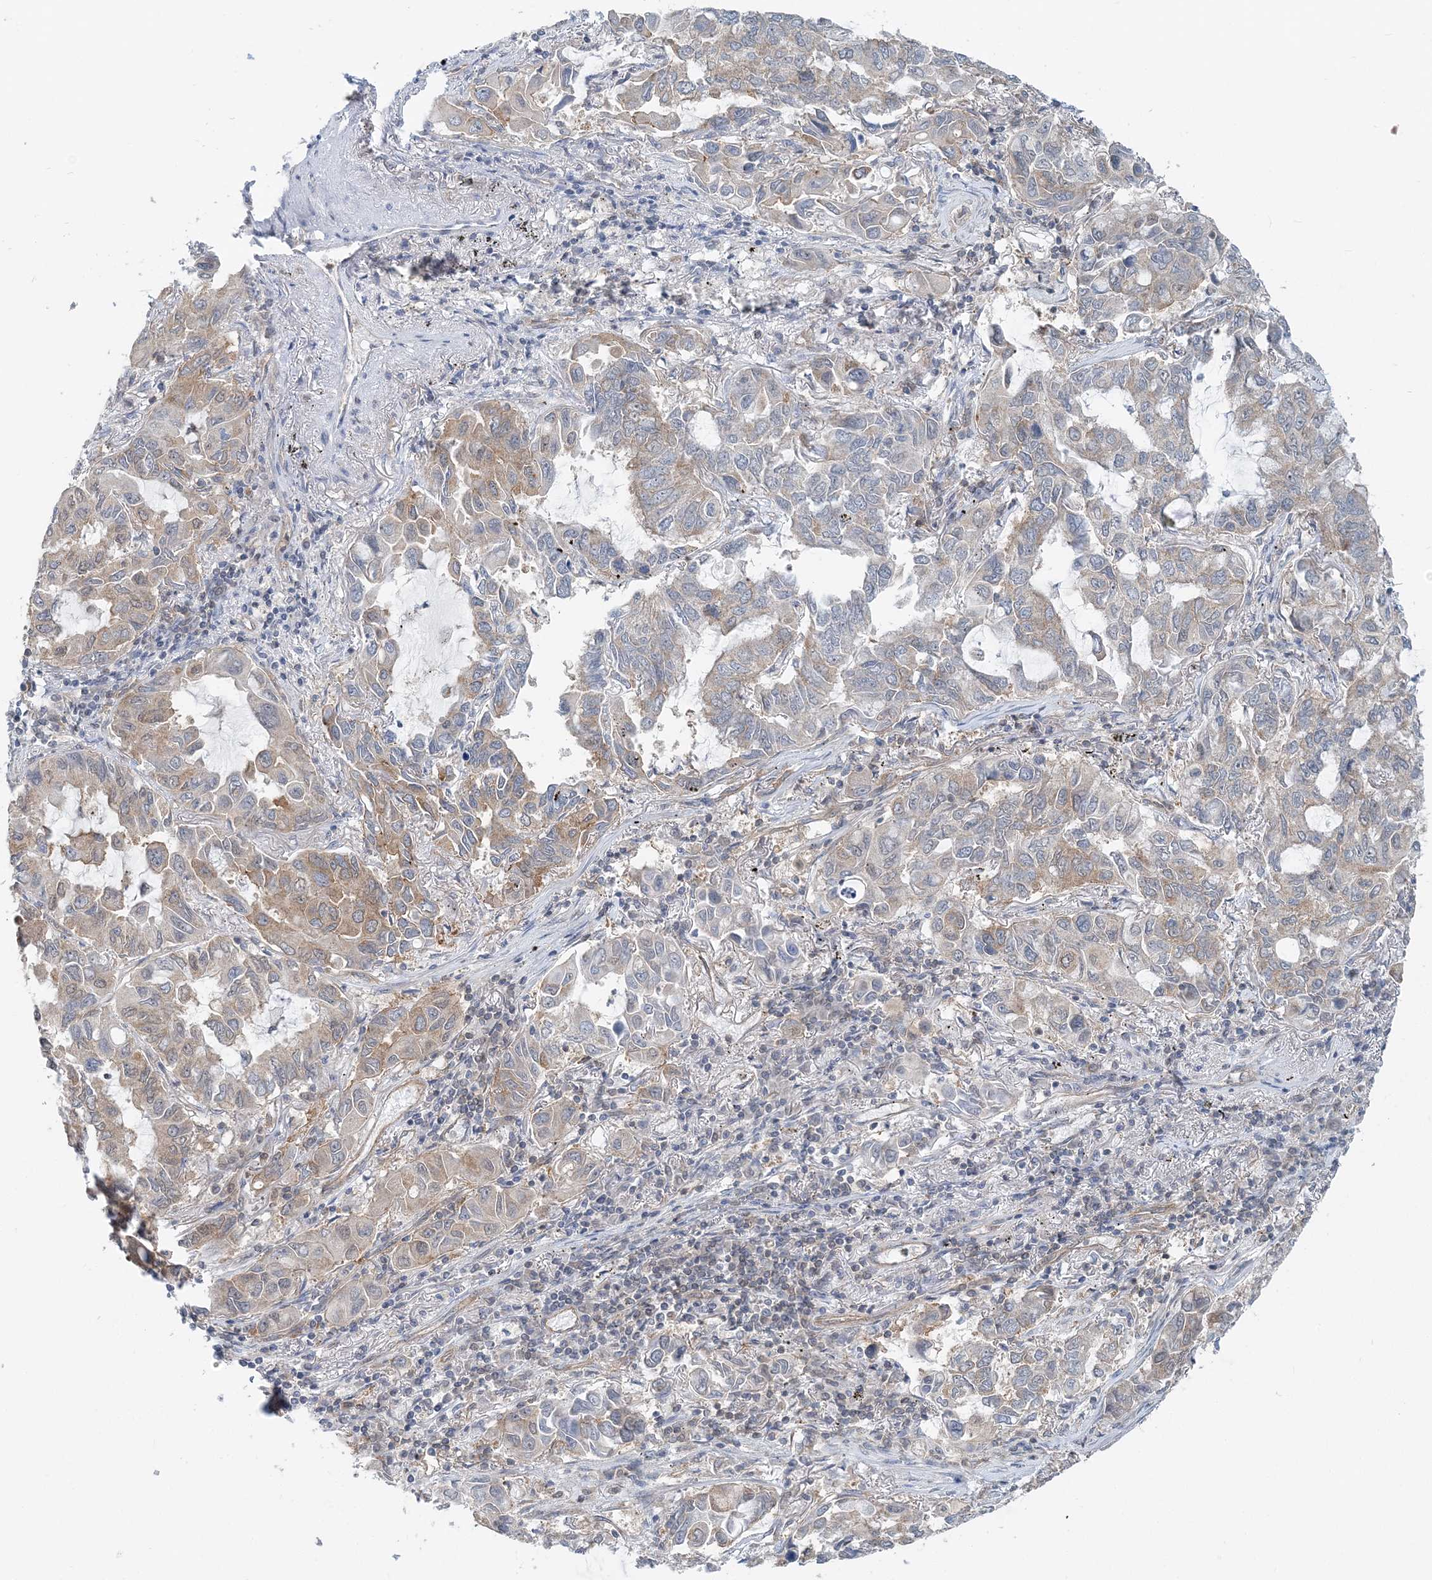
{"staining": {"intensity": "moderate", "quantity": "25%-75%", "location": "cytoplasmic/membranous"}, "tissue": "lung cancer", "cell_type": "Tumor cells", "image_type": "cancer", "snomed": [{"axis": "morphology", "description": "Adenocarcinoma, NOS"}, {"axis": "topography", "description": "Lung"}], "caption": "Immunohistochemical staining of lung cancer (adenocarcinoma) reveals medium levels of moderate cytoplasmic/membranous expression in about 25%-75% of tumor cells. (DAB IHC with brightfield microscopy, high magnification).", "gene": "MOB4", "patient": {"sex": "male", "age": 64}}